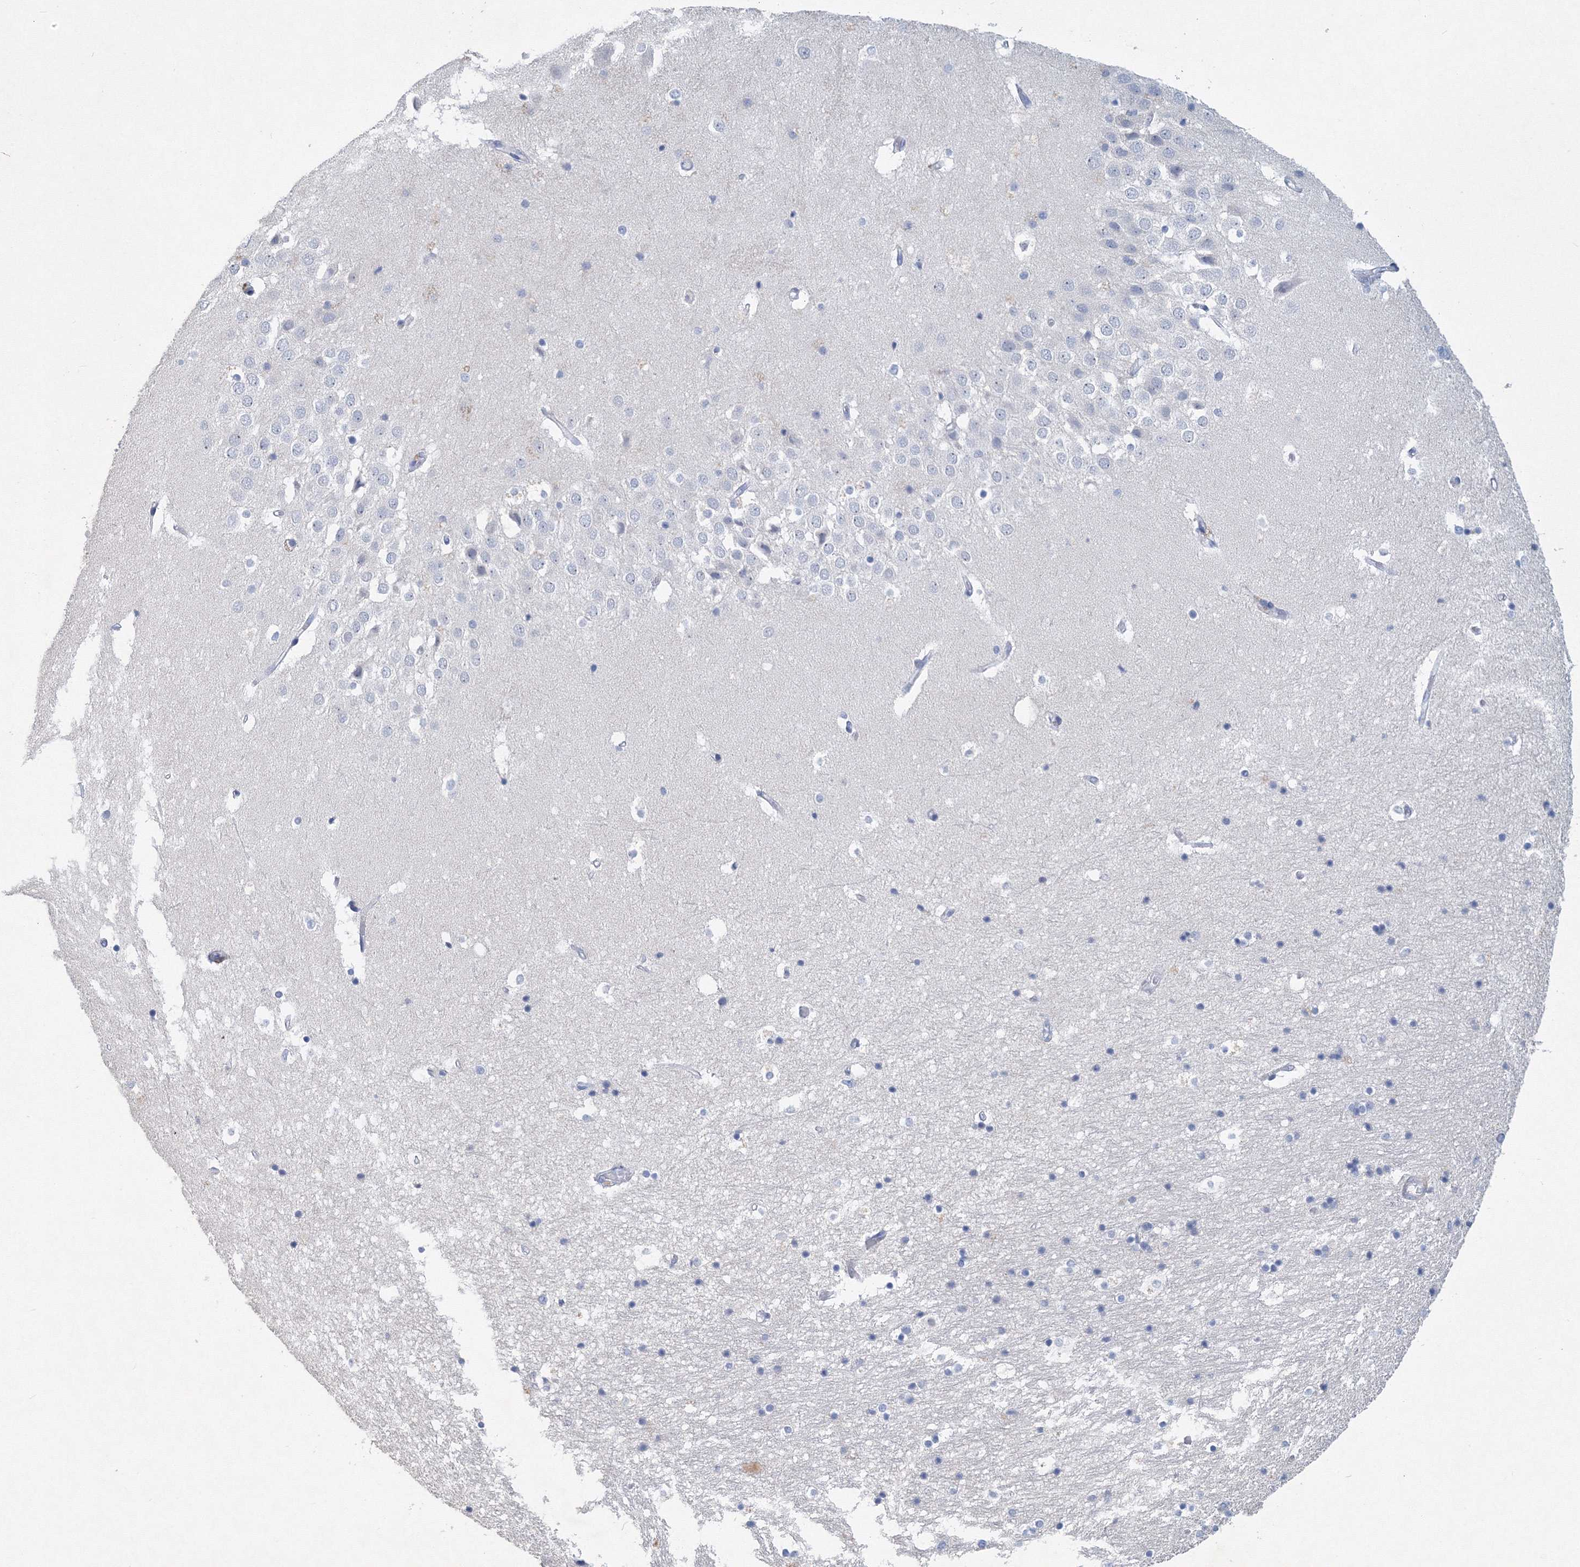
{"staining": {"intensity": "negative", "quantity": "none", "location": "none"}, "tissue": "hippocampus", "cell_type": "Glial cells", "image_type": "normal", "snomed": [{"axis": "morphology", "description": "Normal tissue, NOS"}, {"axis": "topography", "description": "Hippocampus"}], "caption": "Immunohistochemistry image of benign hippocampus: human hippocampus stained with DAB displays no significant protein positivity in glial cells. (Stains: DAB (3,3'-diaminobenzidine) immunohistochemistry with hematoxylin counter stain, Microscopy: brightfield microscopy at high magnification).", "gene": "OSBPL6", "patient": {"sex": "female", "age": 52}}